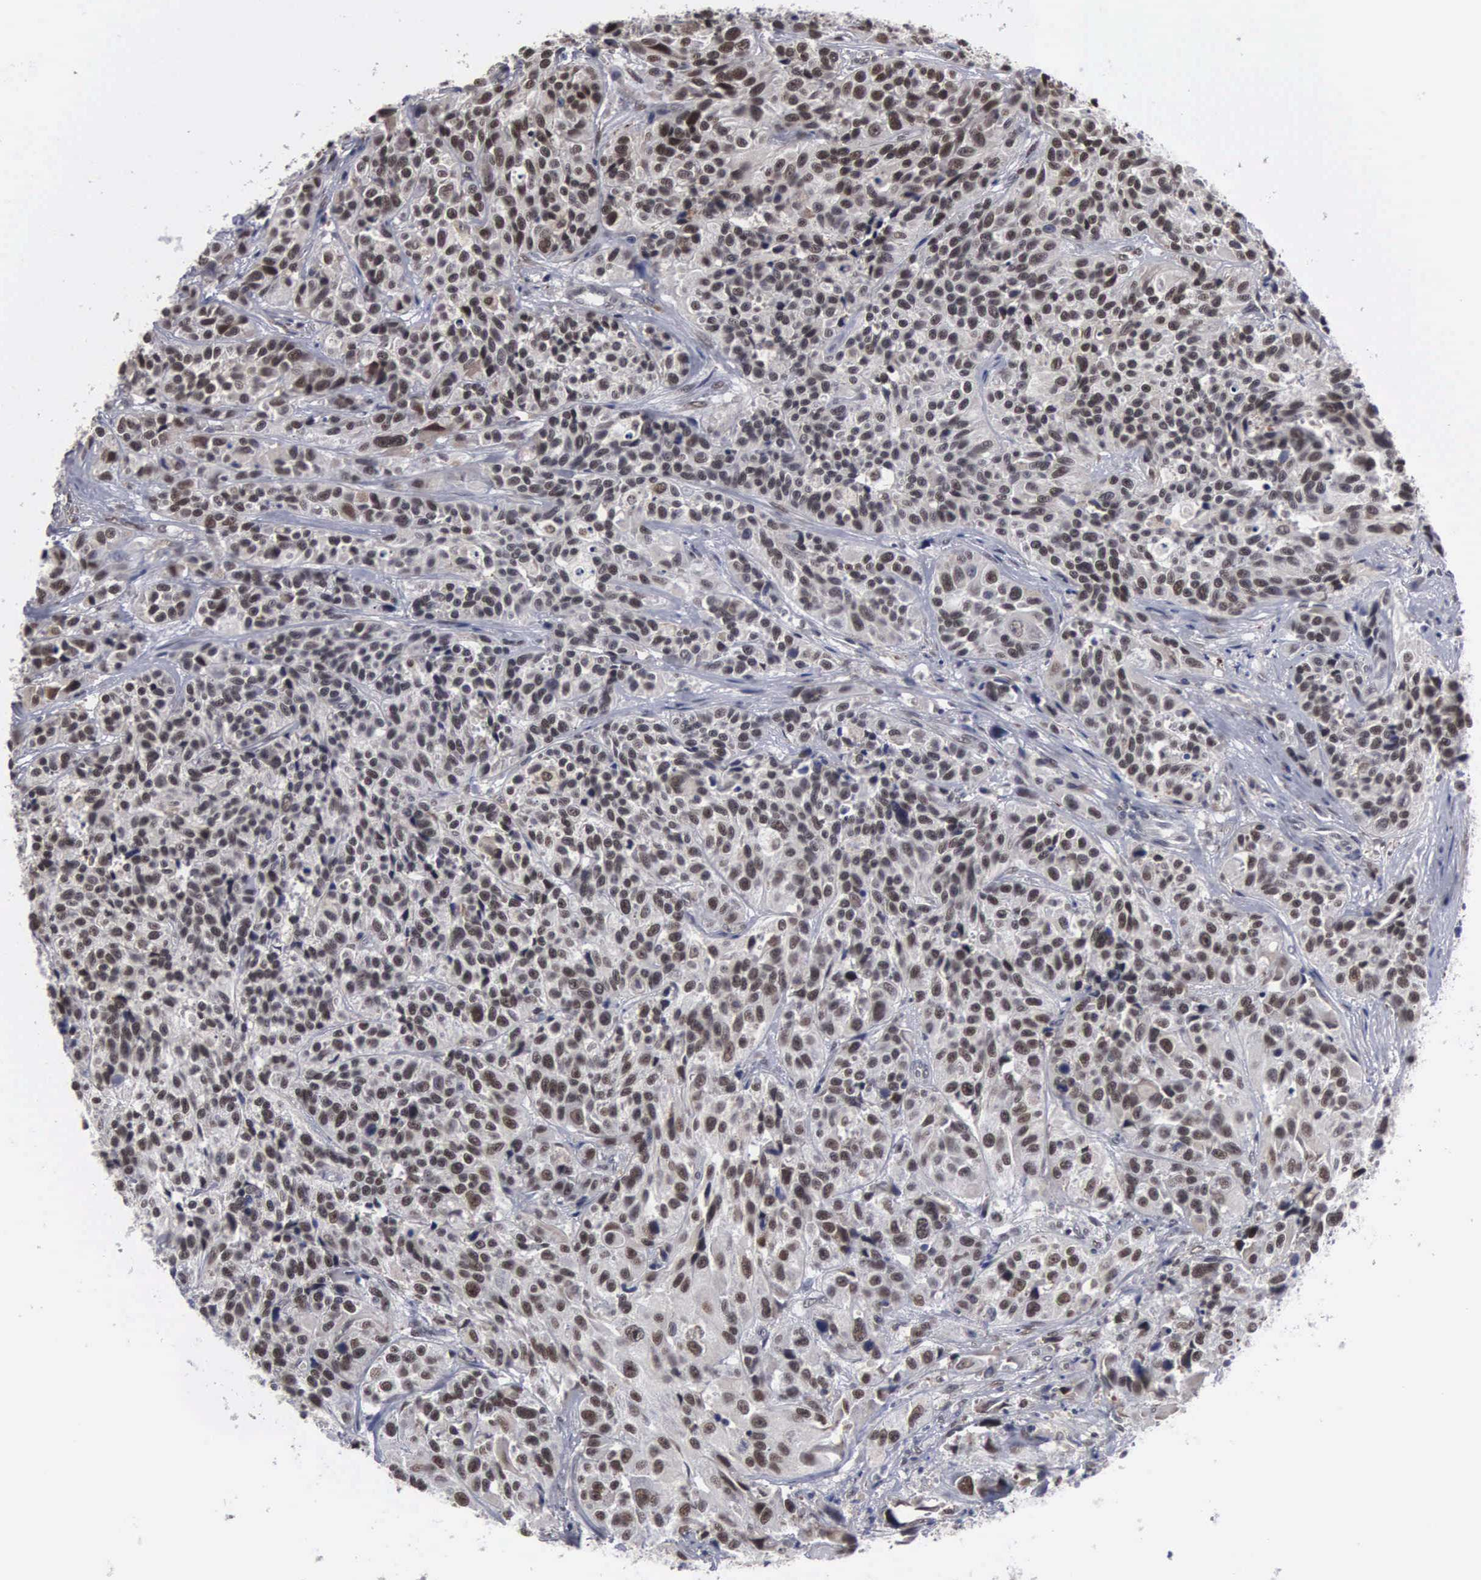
{"staining": {"intensity": "moderate", "quantity": ">75%", "location": "nuclear"}, "tissue": "urothelial cancer", "cell_type": "Tumor cells", "image_type": "cancer", "snomed": [{"axis": "morphology", "description": "Urothelial carcinoma, High grade"}, {"axis": "topography", "description": "Urinary bladder"}], "caption": "This is an image of IHC staining of urothelial cancer, which shows moderate staining in the nuclear of tumor cells.", "gene": "TRMT5", "patient": {"sex": "female", "age": 81}}